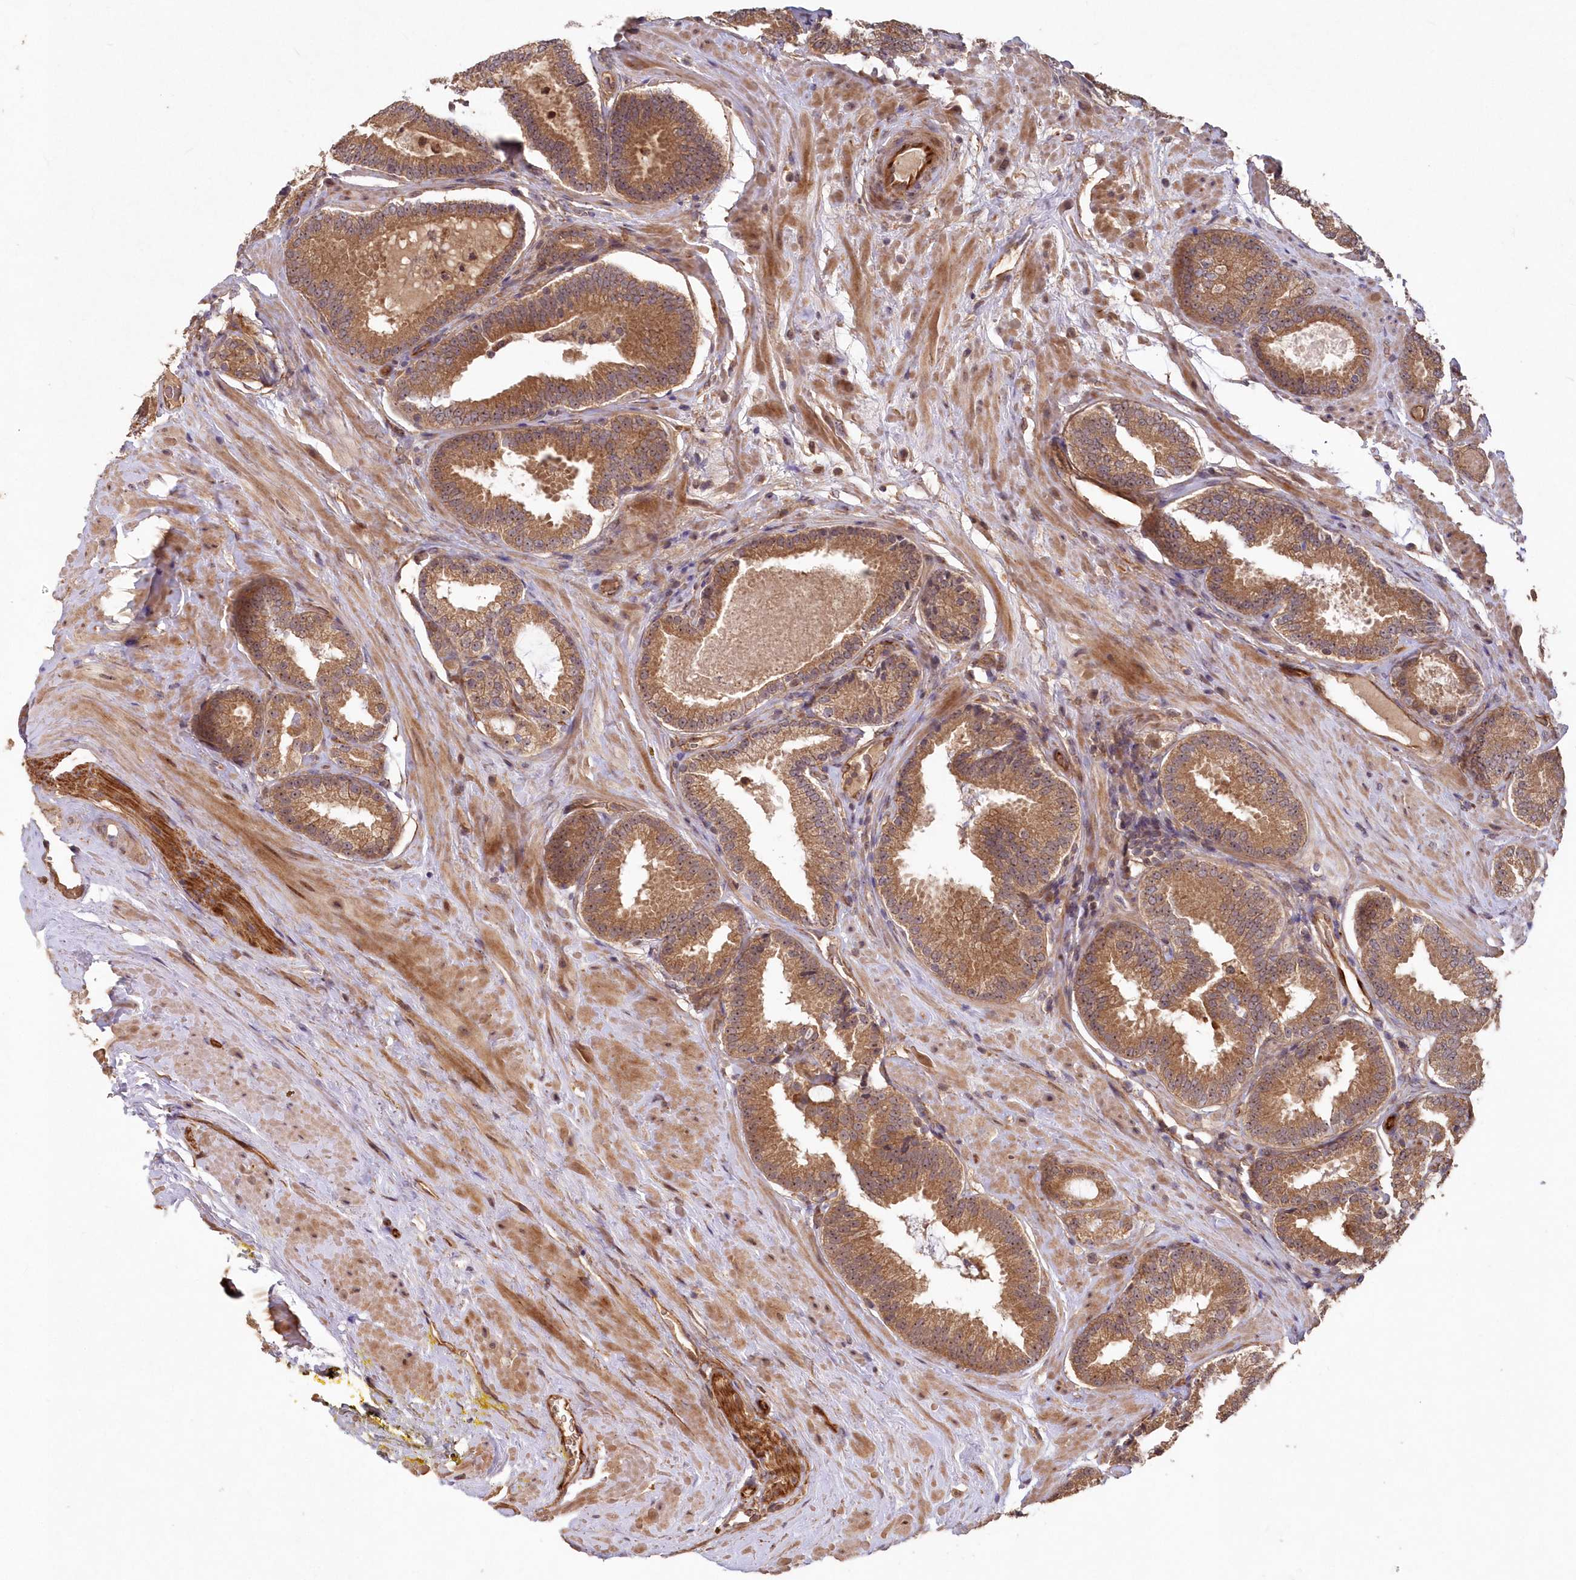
{"staining": {"intensity": "strong", "quantity": ">75%", "location": "cytoplasmic/membranous"}, "tissue": "prostate cancer", "cell_type": "Tumor cells", "image_type": "cancer", "snomed": [{"axis": "morphology", "description": "Adenocarcinoma, Low grade"}, {"axis": "topography", "description": "Prostate"}], "caption": "Prostate adenocarcinoma (low-grade) tissue exhibits strong cytoplasmic/membranous positivity in about >75% of tumor cells (DAB (3,3'-diaminobenzidine) = brown stain, brightfield microscopy at high magnification).", "gene": "HYCC2", "patient": {"sex": "male", "age": 71}}